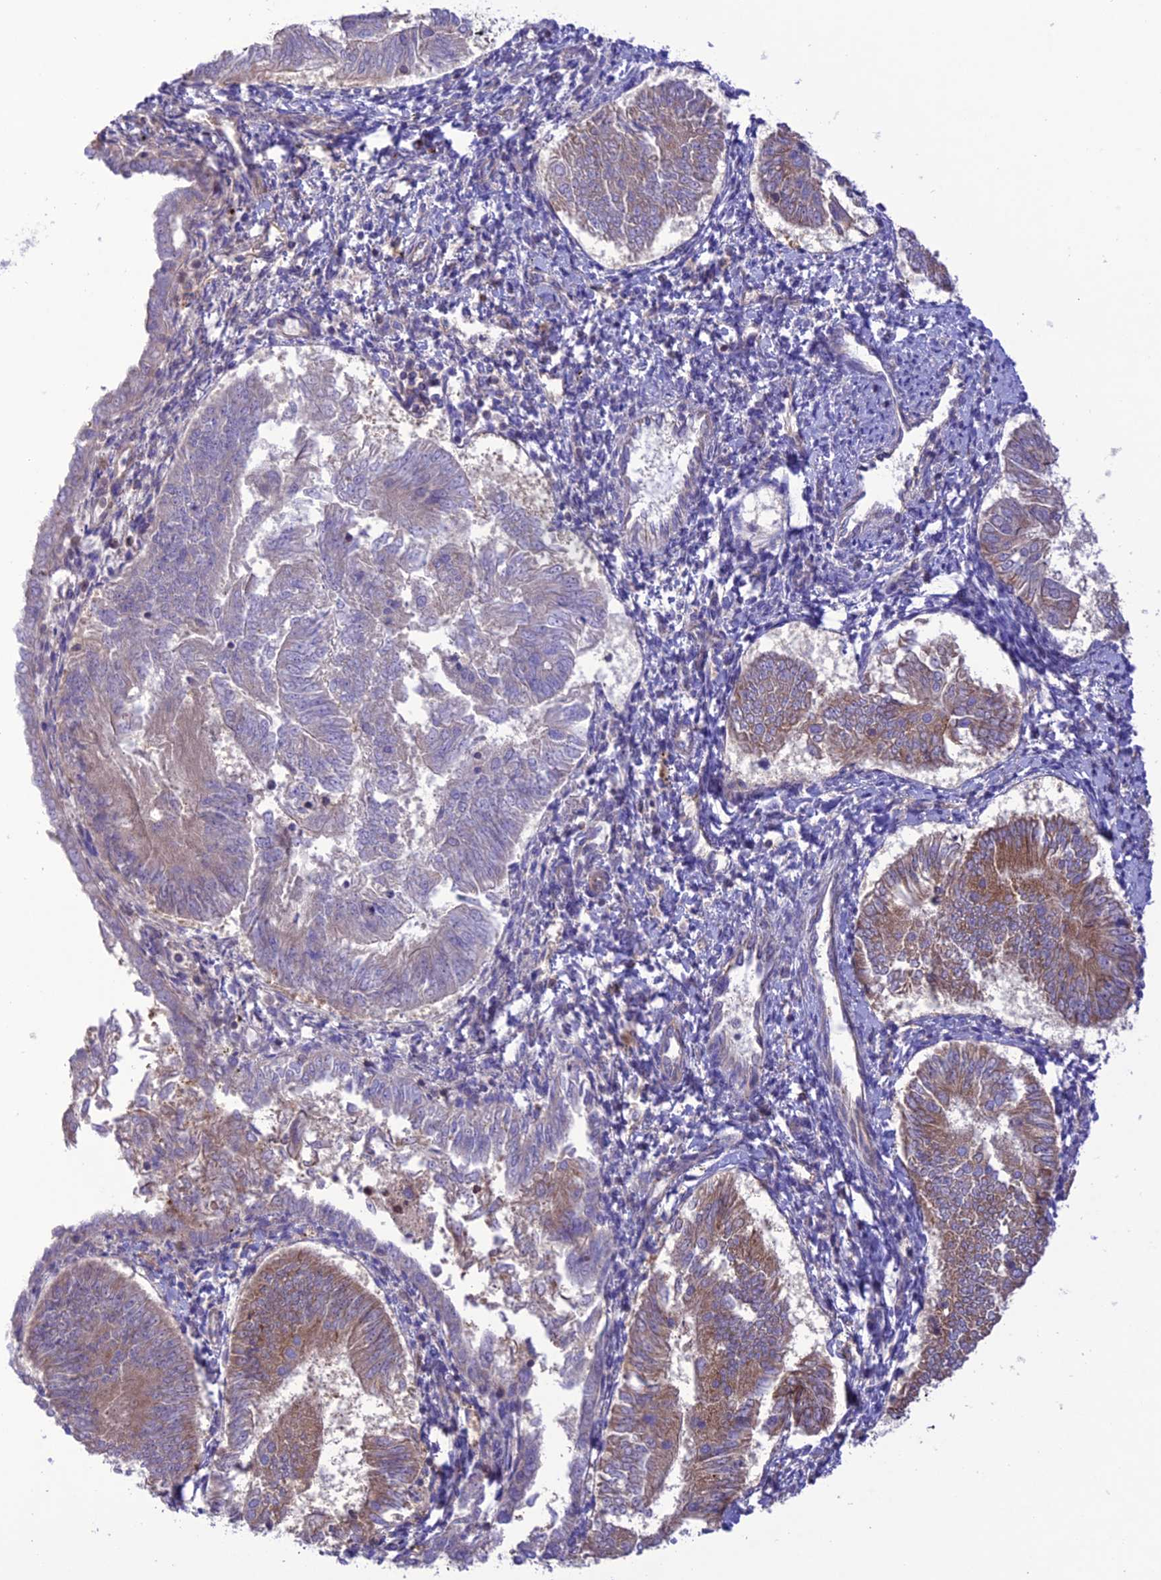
{"staining": {"intensity": "moderate", "quantity": "<25%", "location": "cytoplasmic/membranous"}, "tissue": "endometrial cancer", "cell_type": "Tumor cells", "image_type": "cancer", "snomed": [{"axis": "morphology", "description": "Adenocarcinoma, NOS"}, {"axis": "topography", "description": "Endometrium"}], "caption": "High-power microscopy captured an immunohistochemistry (IHC) histopathology image of adenocarcinoma (endometrial), revealing moderate cytoplasmic/membranous positivity in about <25% of tumor cells.", "gene": "FCHSD1", "patient": {"sex": "female", "age": 58}}